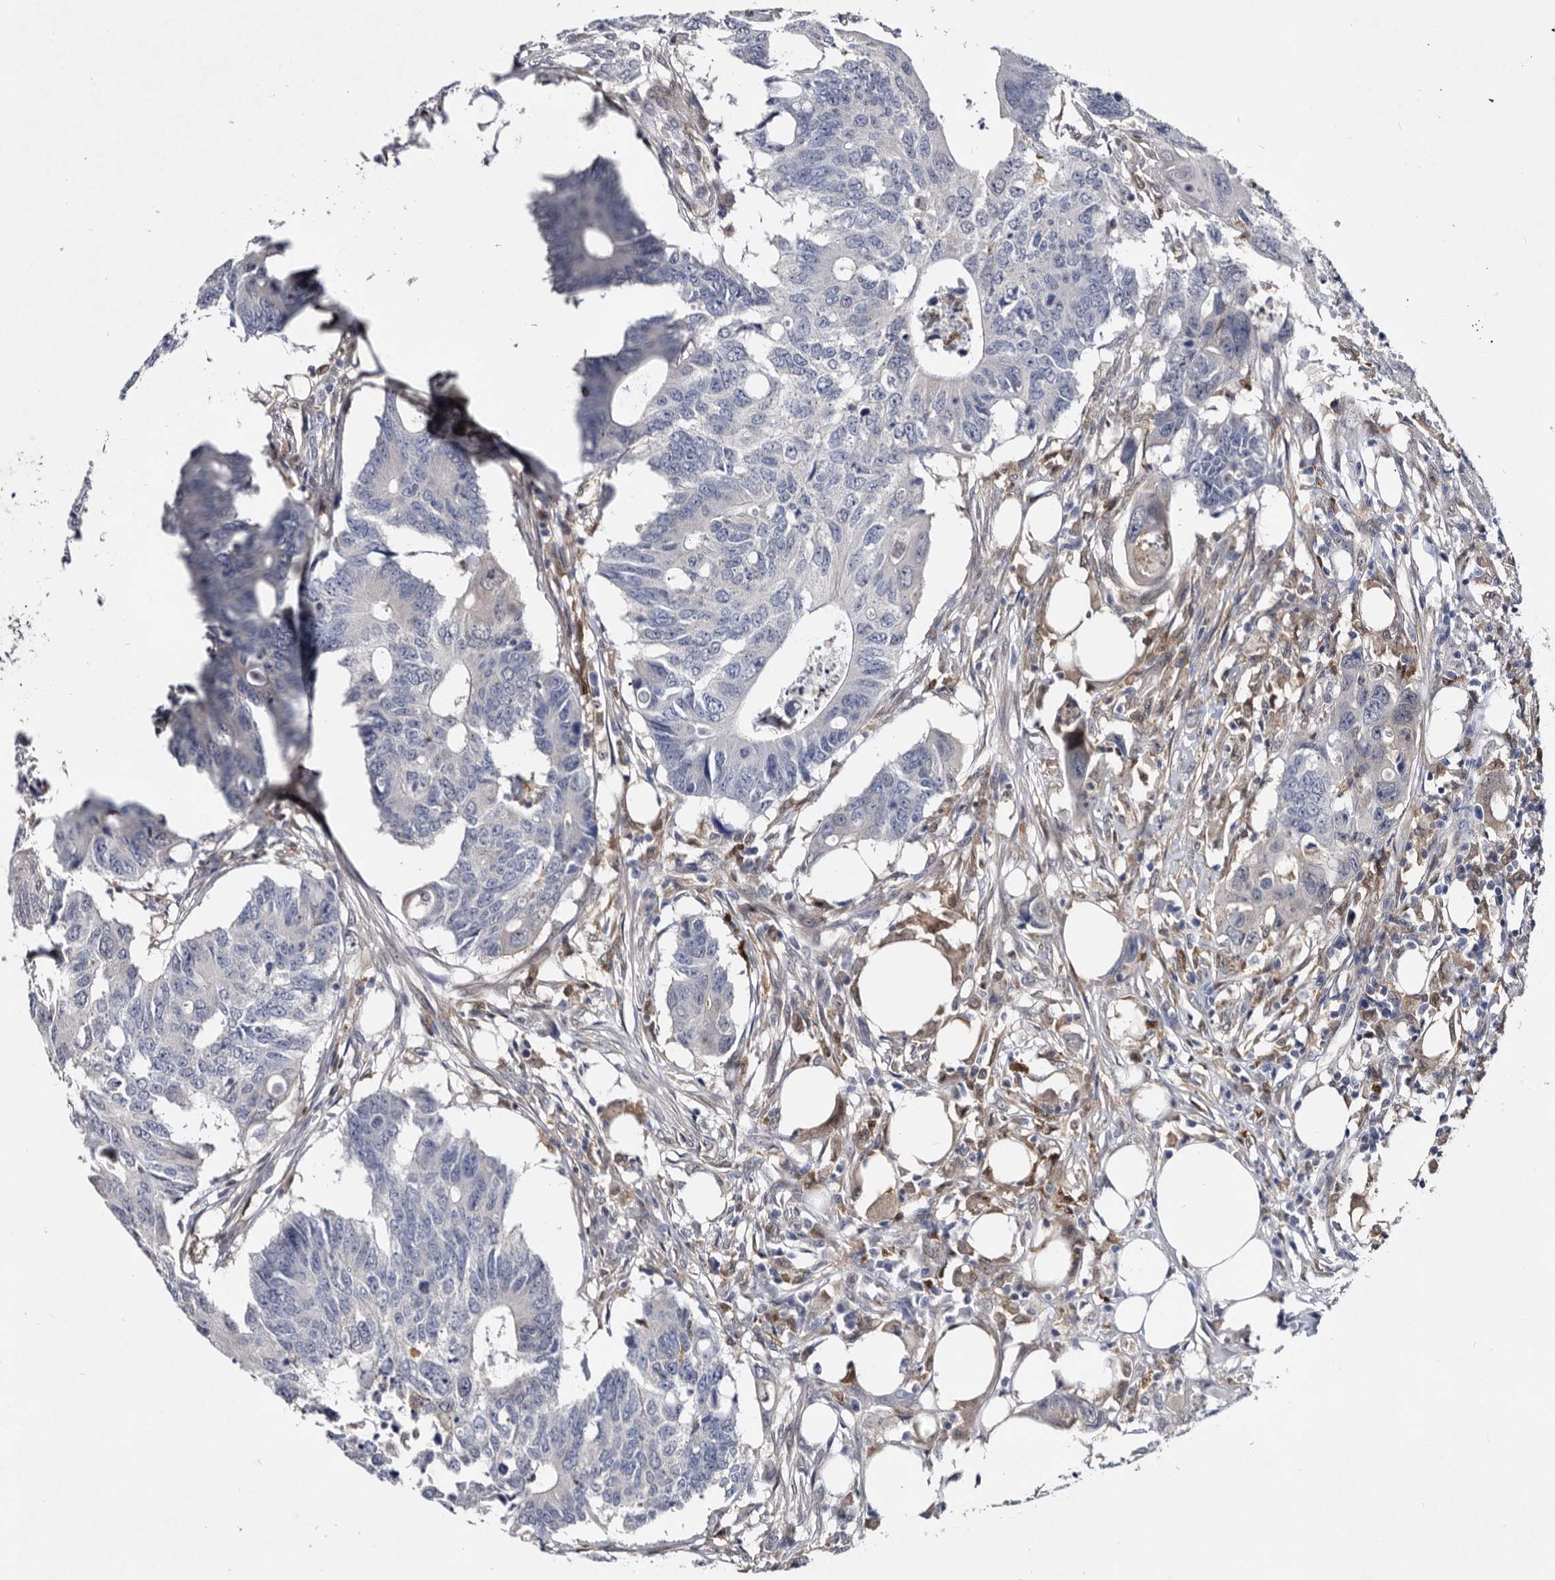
{"staining": {"intensity": "negative", "quantity": "none", "location": "none"}, "tissue": "colorectal cancer", "cell_type": "Tumor cells", "image_type": "cancer", "snomed": [{"axis": "morphology", "description": "Adenocarcinoma, NOS"}, {"axis": "topography", "description": "Colon"}], "caption": "Micrograph shows no significant protein staining in tumor cells of colorectal cancer.", "gene": "SERPINB8", "patient": {"sex": "male", "age": 71}}